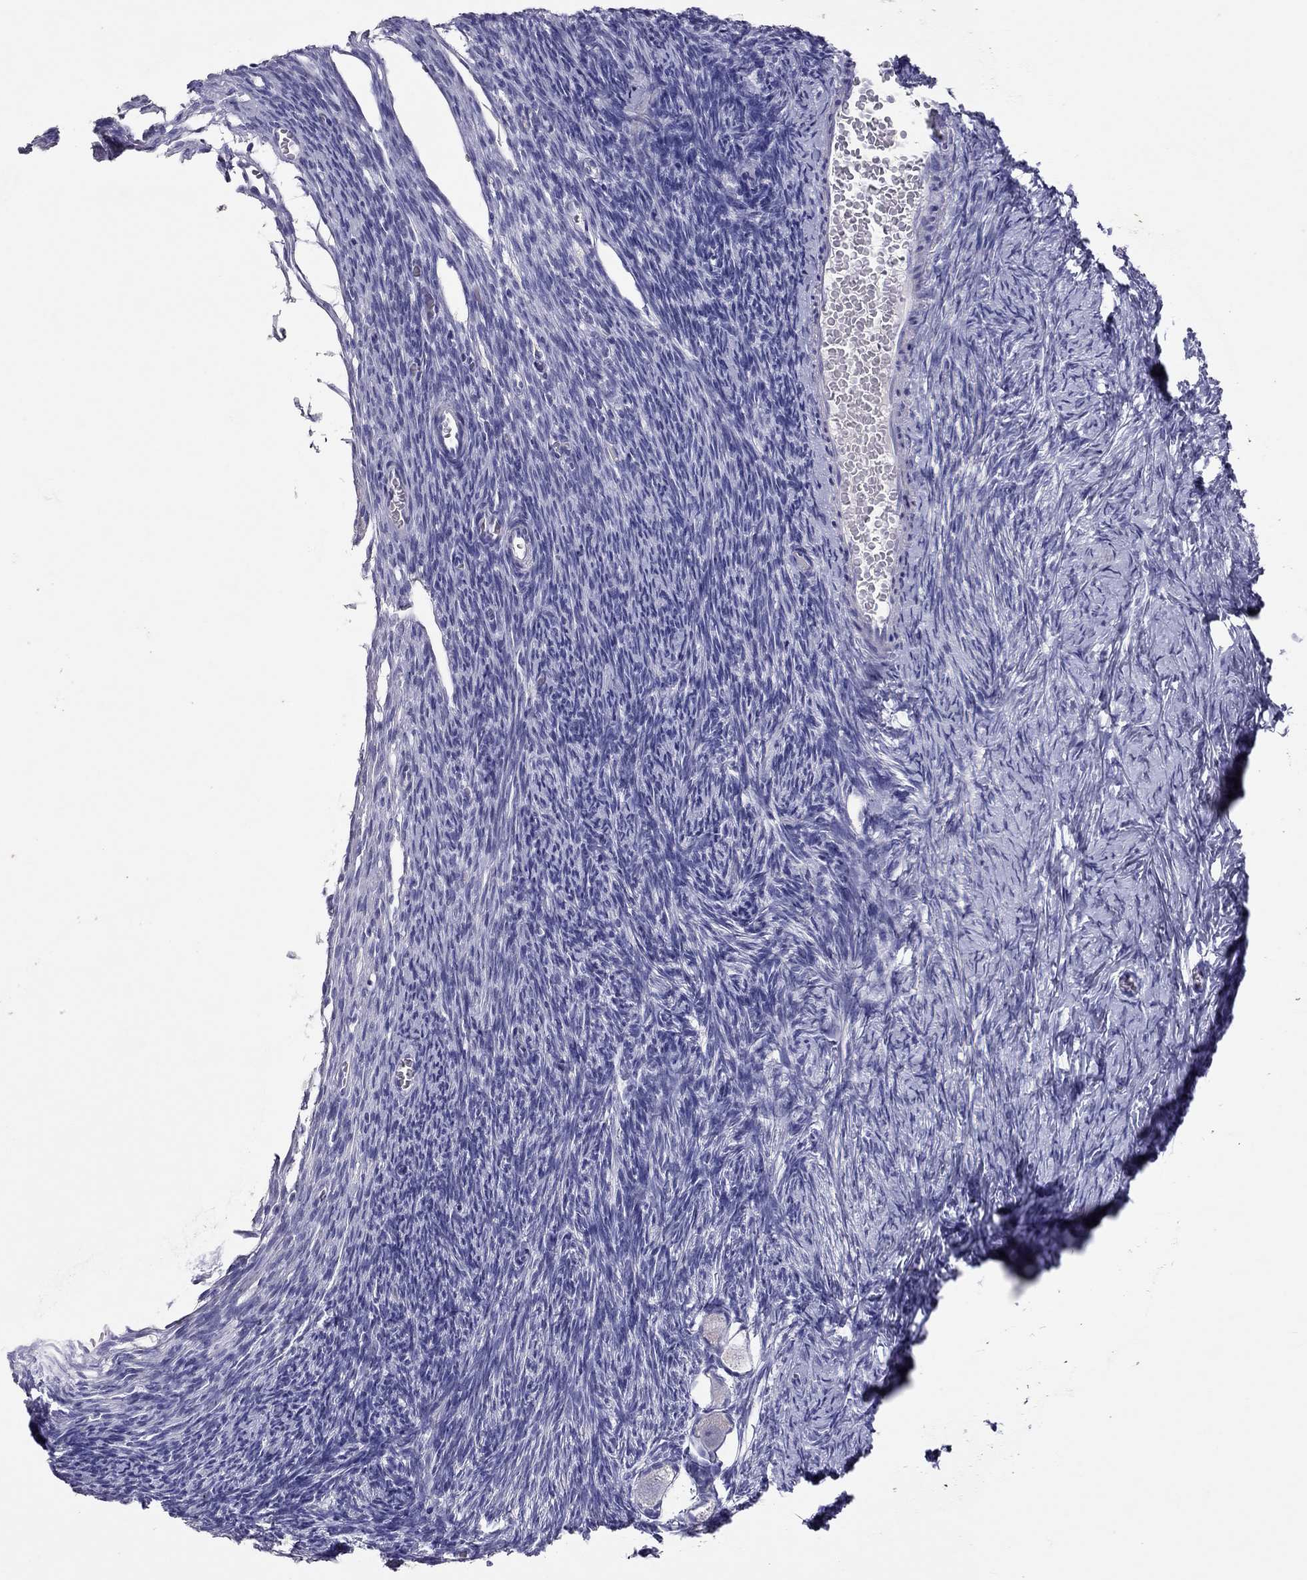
{"staining": {"intensity": "negative", "quantity": "none", "location": "none"}, "tissue": "ovary", "cell_type": "Follicle cells", "image_type": "normal", "snomed": [{"axis": "morphology", "description": "Normal tissue, NOS"}, {"axis": "topography", "description": "Ovary"}], "caption": "High power microscopy micrograph of an IHC histopathology image of benign ovary, revealing no significant positivity in follicle cells.", "gene": "PSMB11", "patient": {"sex": "female", "age": 27}}